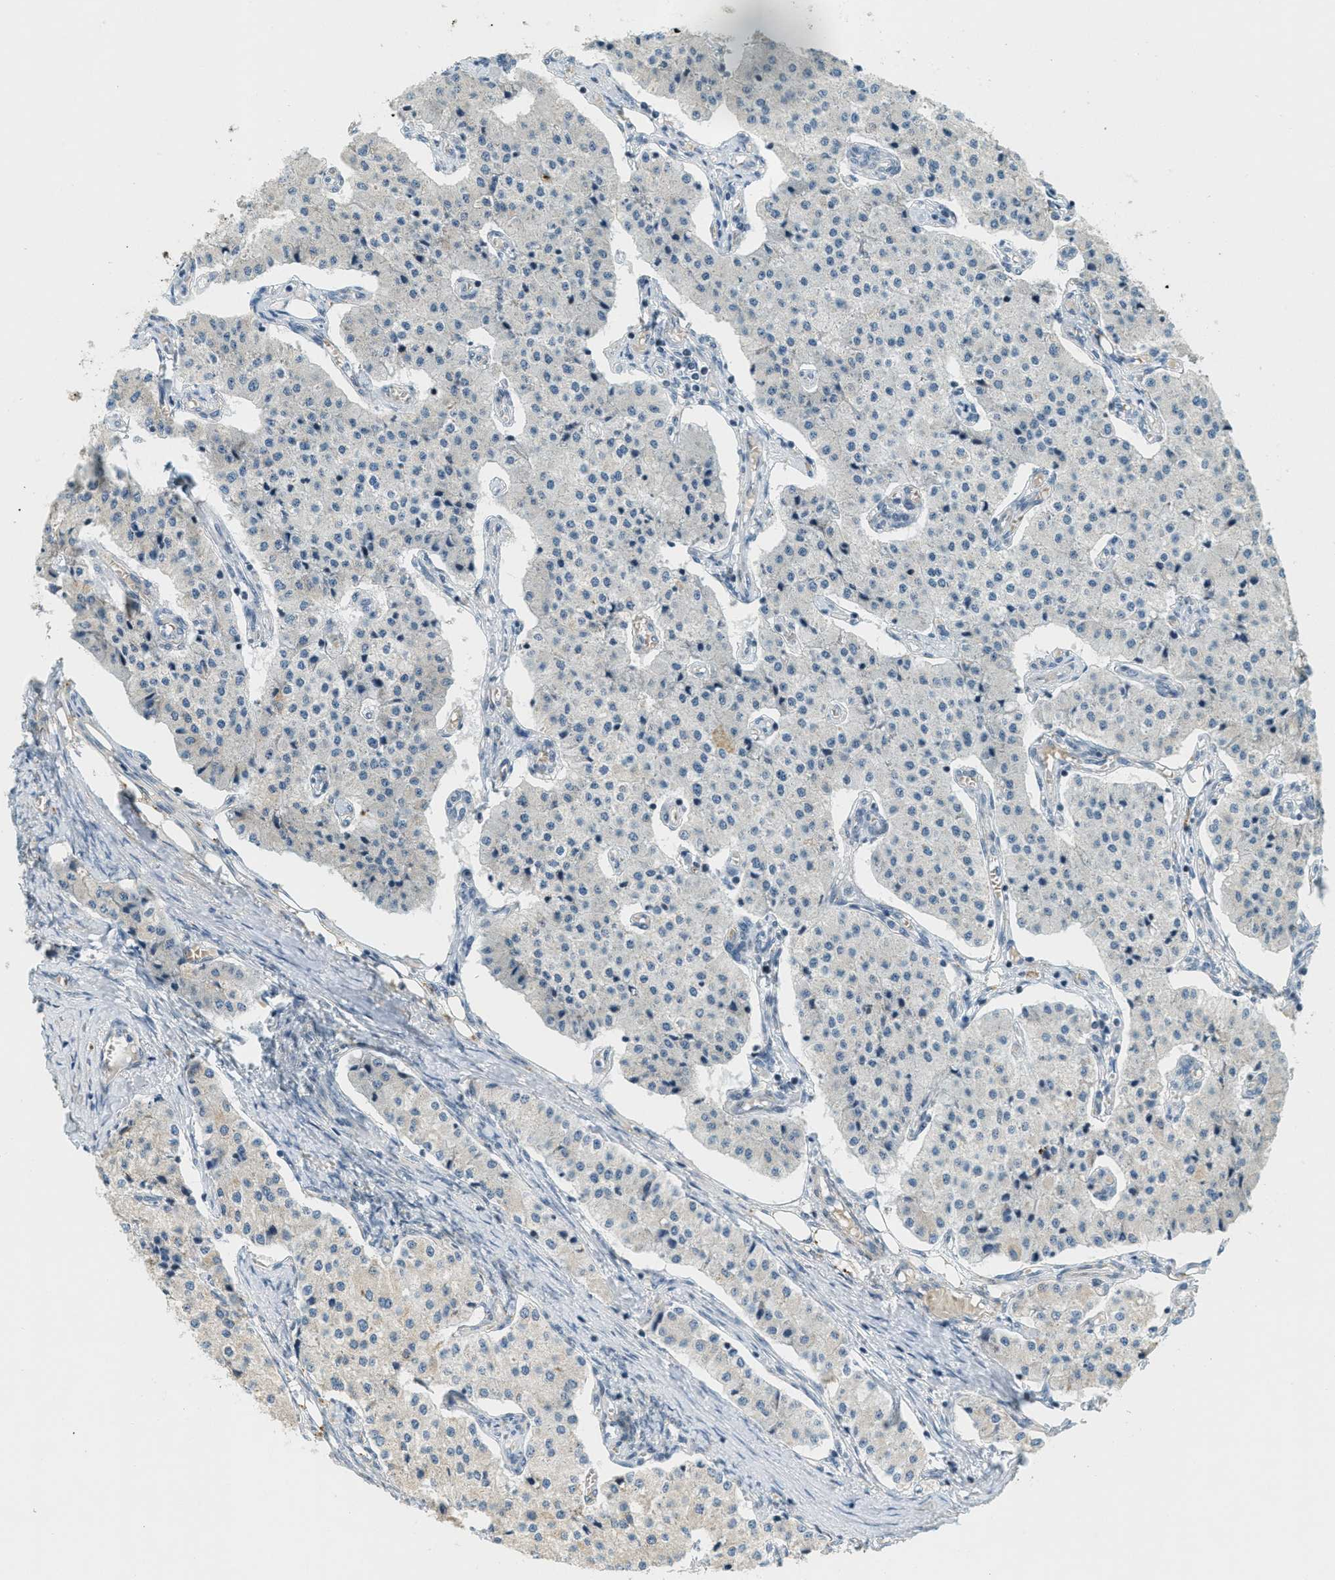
{"staining": {"intensity": "weak", "quantity": "<25%", "location": "cytoplasmic/membranous"}, "tissue": "carcinoid", "cell_type": "Tumor cells", "image_type": "cancer", "snomed": [{"axis": "morphology", "description": "Carcinoid, malignant, NOS"}, {"axis": "topography", "description": "Colon"}], "caption": "Tumor cells show no significant expression in carcinoid.", "gene": "DDX47", "patient": {"sex": "female", "age": 52}}